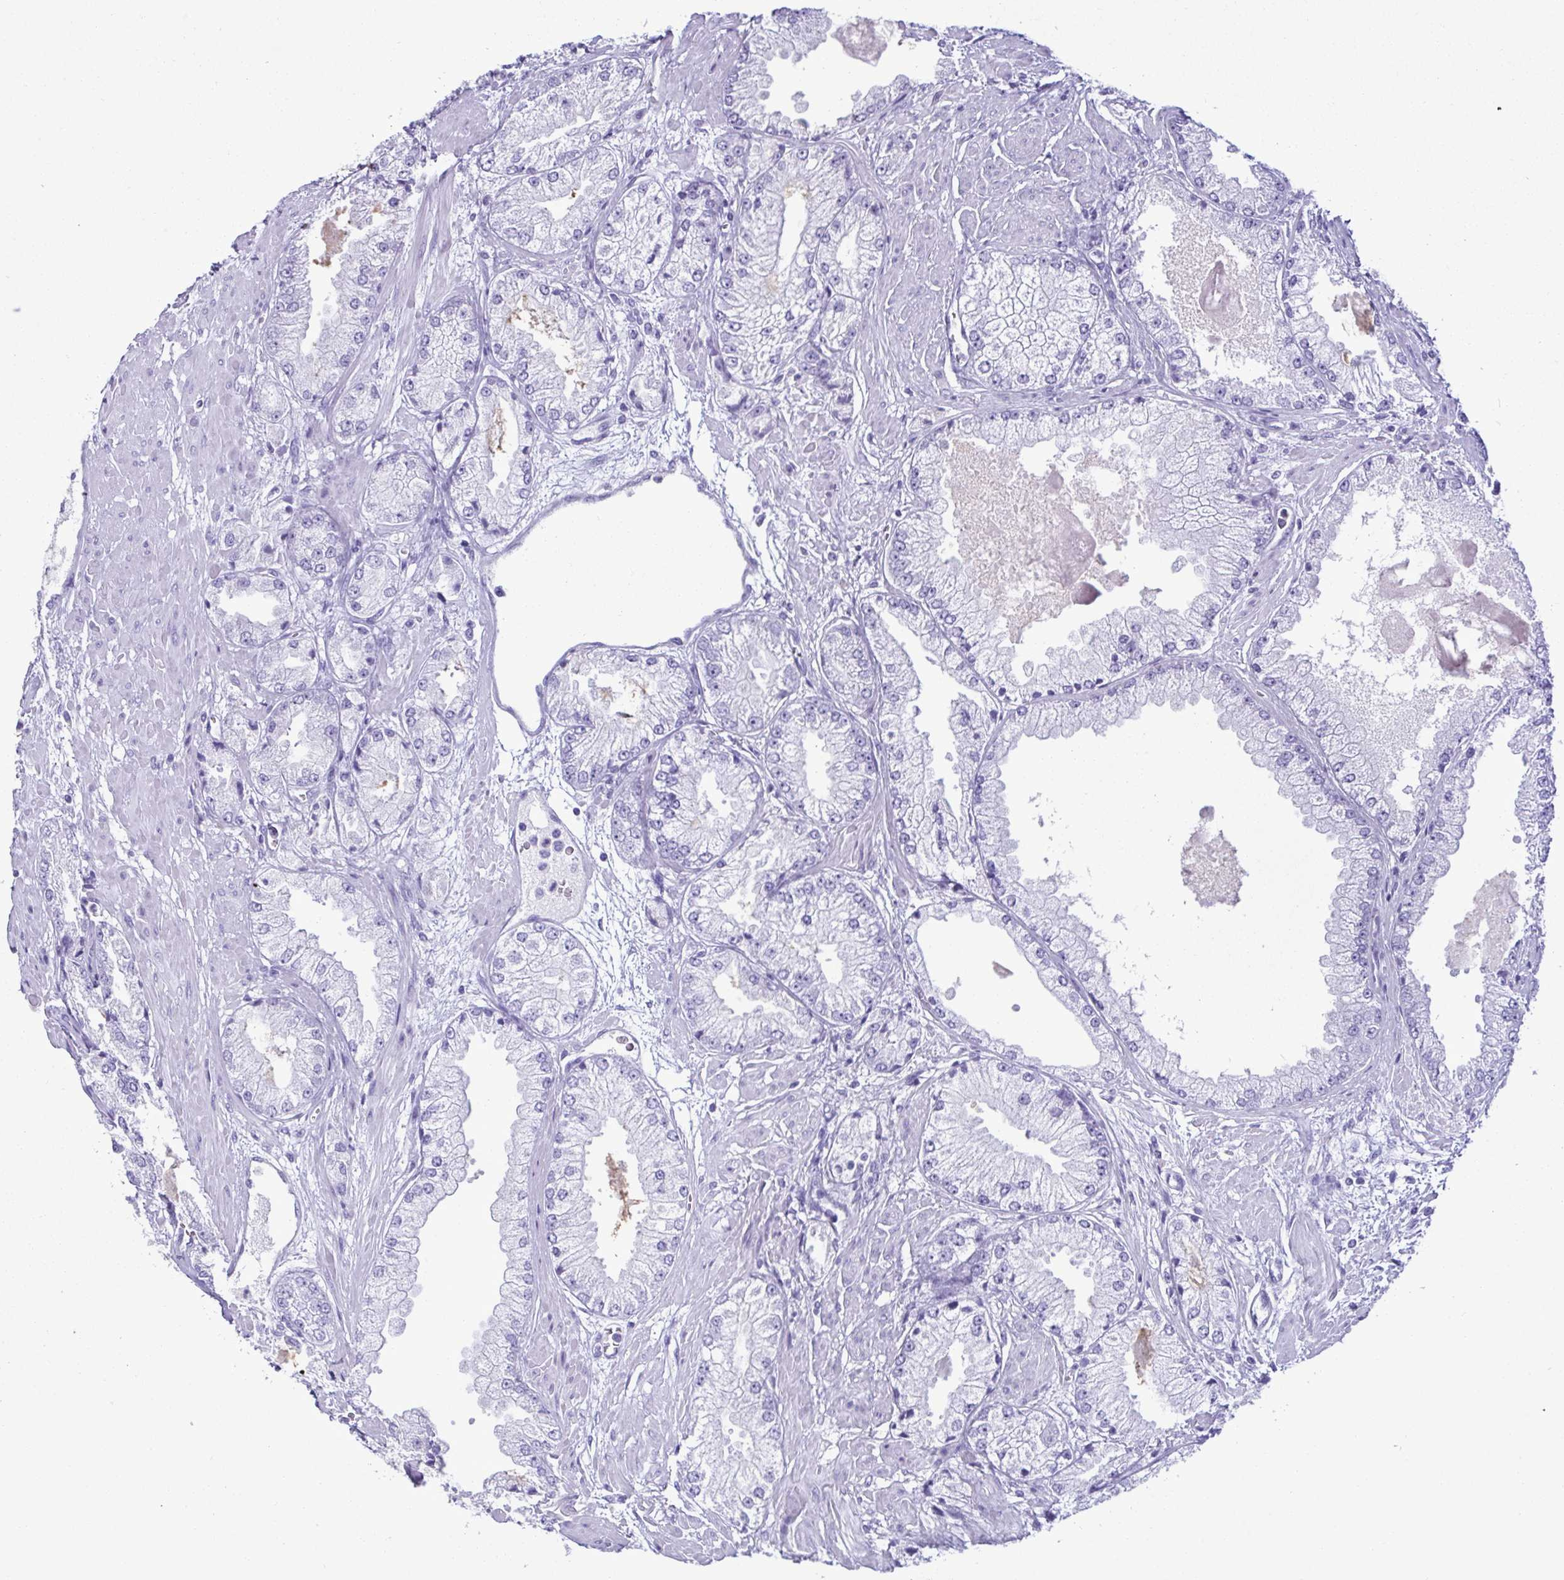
{"staining": {"intensity": "negative", "quantity": "none", "location": "none"}, "tissue": "prostate cancer", "cell_type": "Tumor cells", "image_type": "cancer", "snomed": [{"axis": "morphology", "description": "Adenocarcinoma, High grade"}, {"axis": "topography", "description": "Prostate"}], "caption": "Prostate cancer (adenocarcinoma (high-grade)) was stained to show a protein in brown. There is no significant positivity in tumor cells.", "gene": "LTF", "patient": {"sex": "male", "age": 68}}